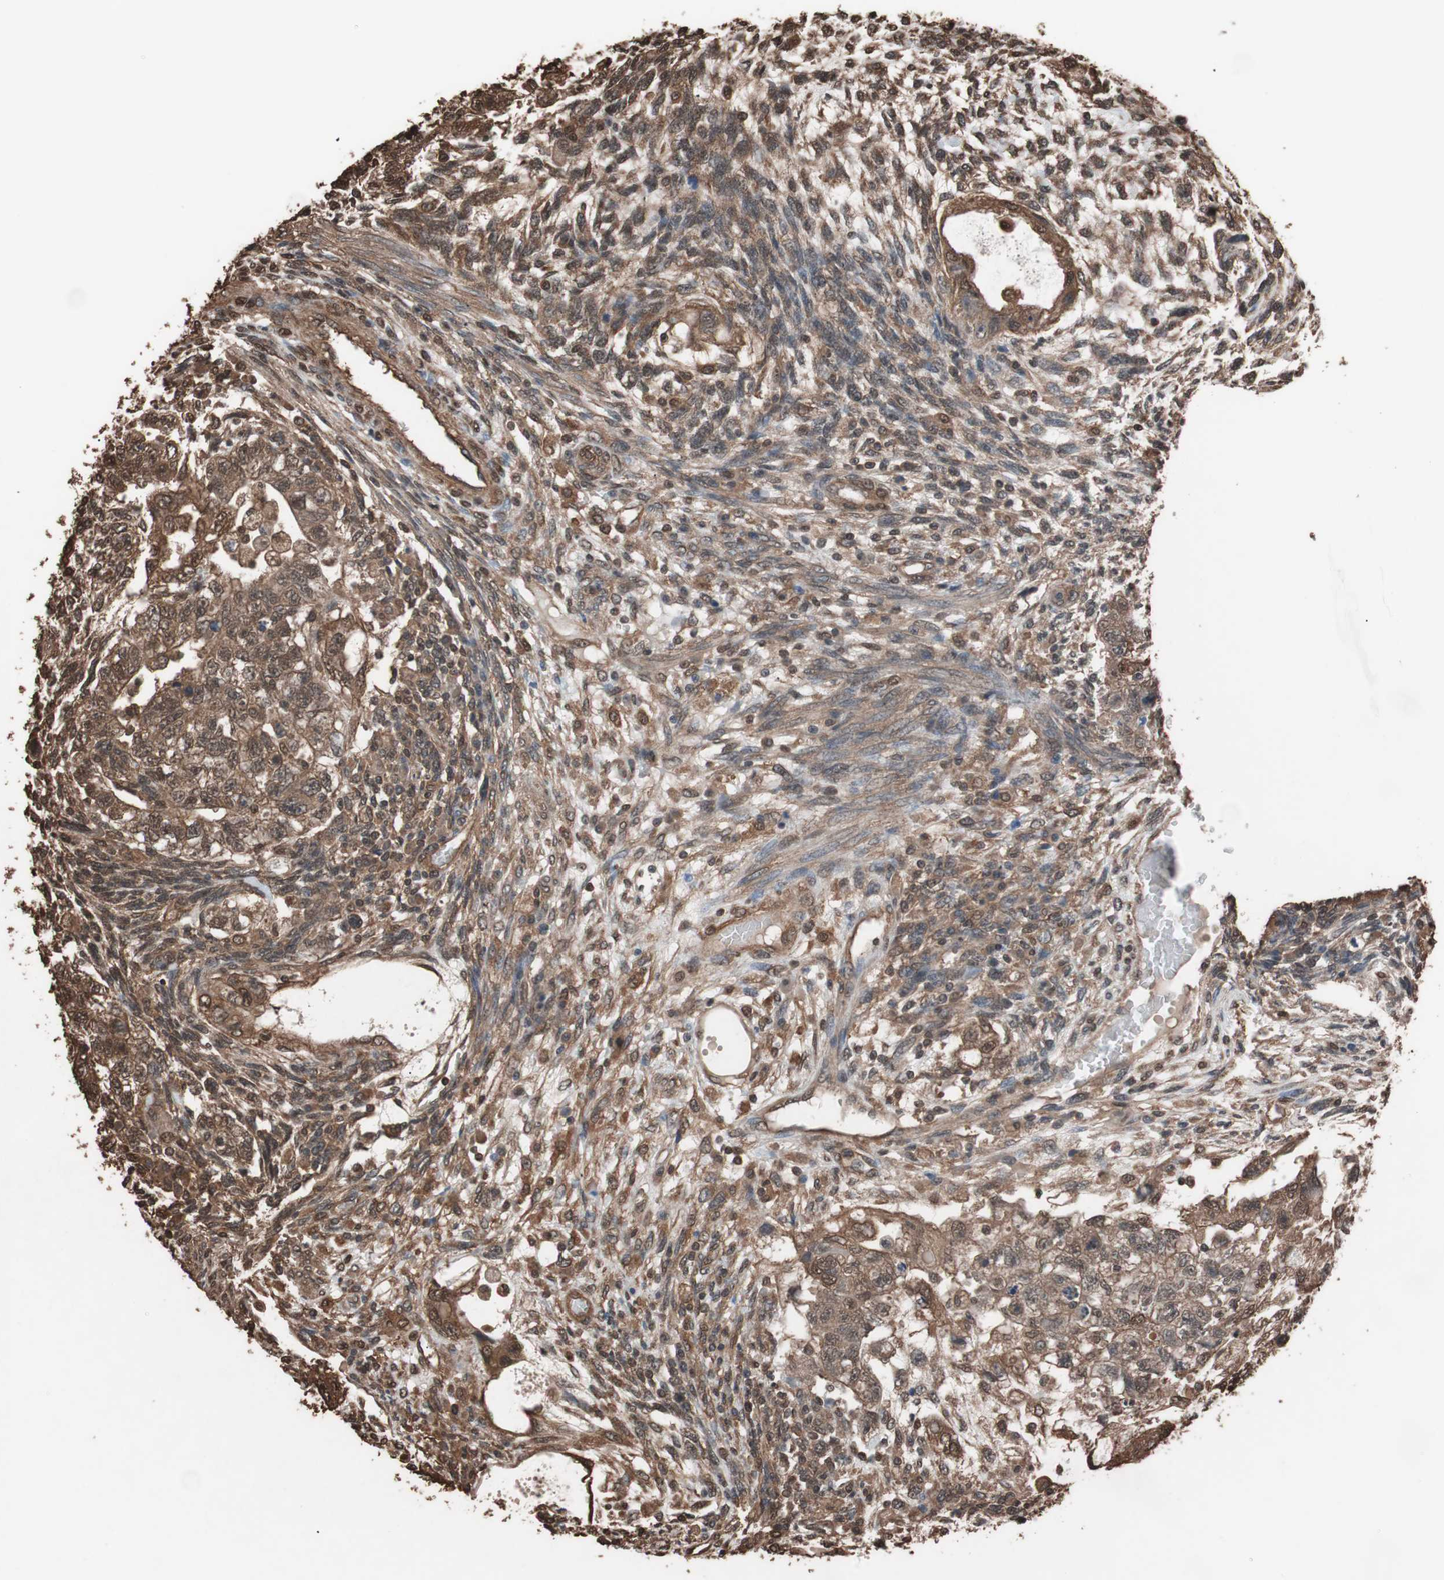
{"staining": {"intensity": "strong", "quantity": ">75%", "location": "cytoplasmic/membranous,nuclear"}, "tissue": "testis cancer", "cell_type": "Tumor cells", "image_type": "cancer", "snomed": [{"axis": "morphology", "description": "Normal tissue, NOS"}, {"axis": "morphology", "description": "Carcinoma, Embryonal, NOS"}, {"axis": "topography", "description": "Testis"}], "caption": "This image shows IHC staining of human embryonal carcinoma (testis), with high strong cytoplasmic/membranous and nuclear positivity in about >75% of tumor cells.", "gene": "CALM2", "patient": {"sex": "male", "age": 36}}